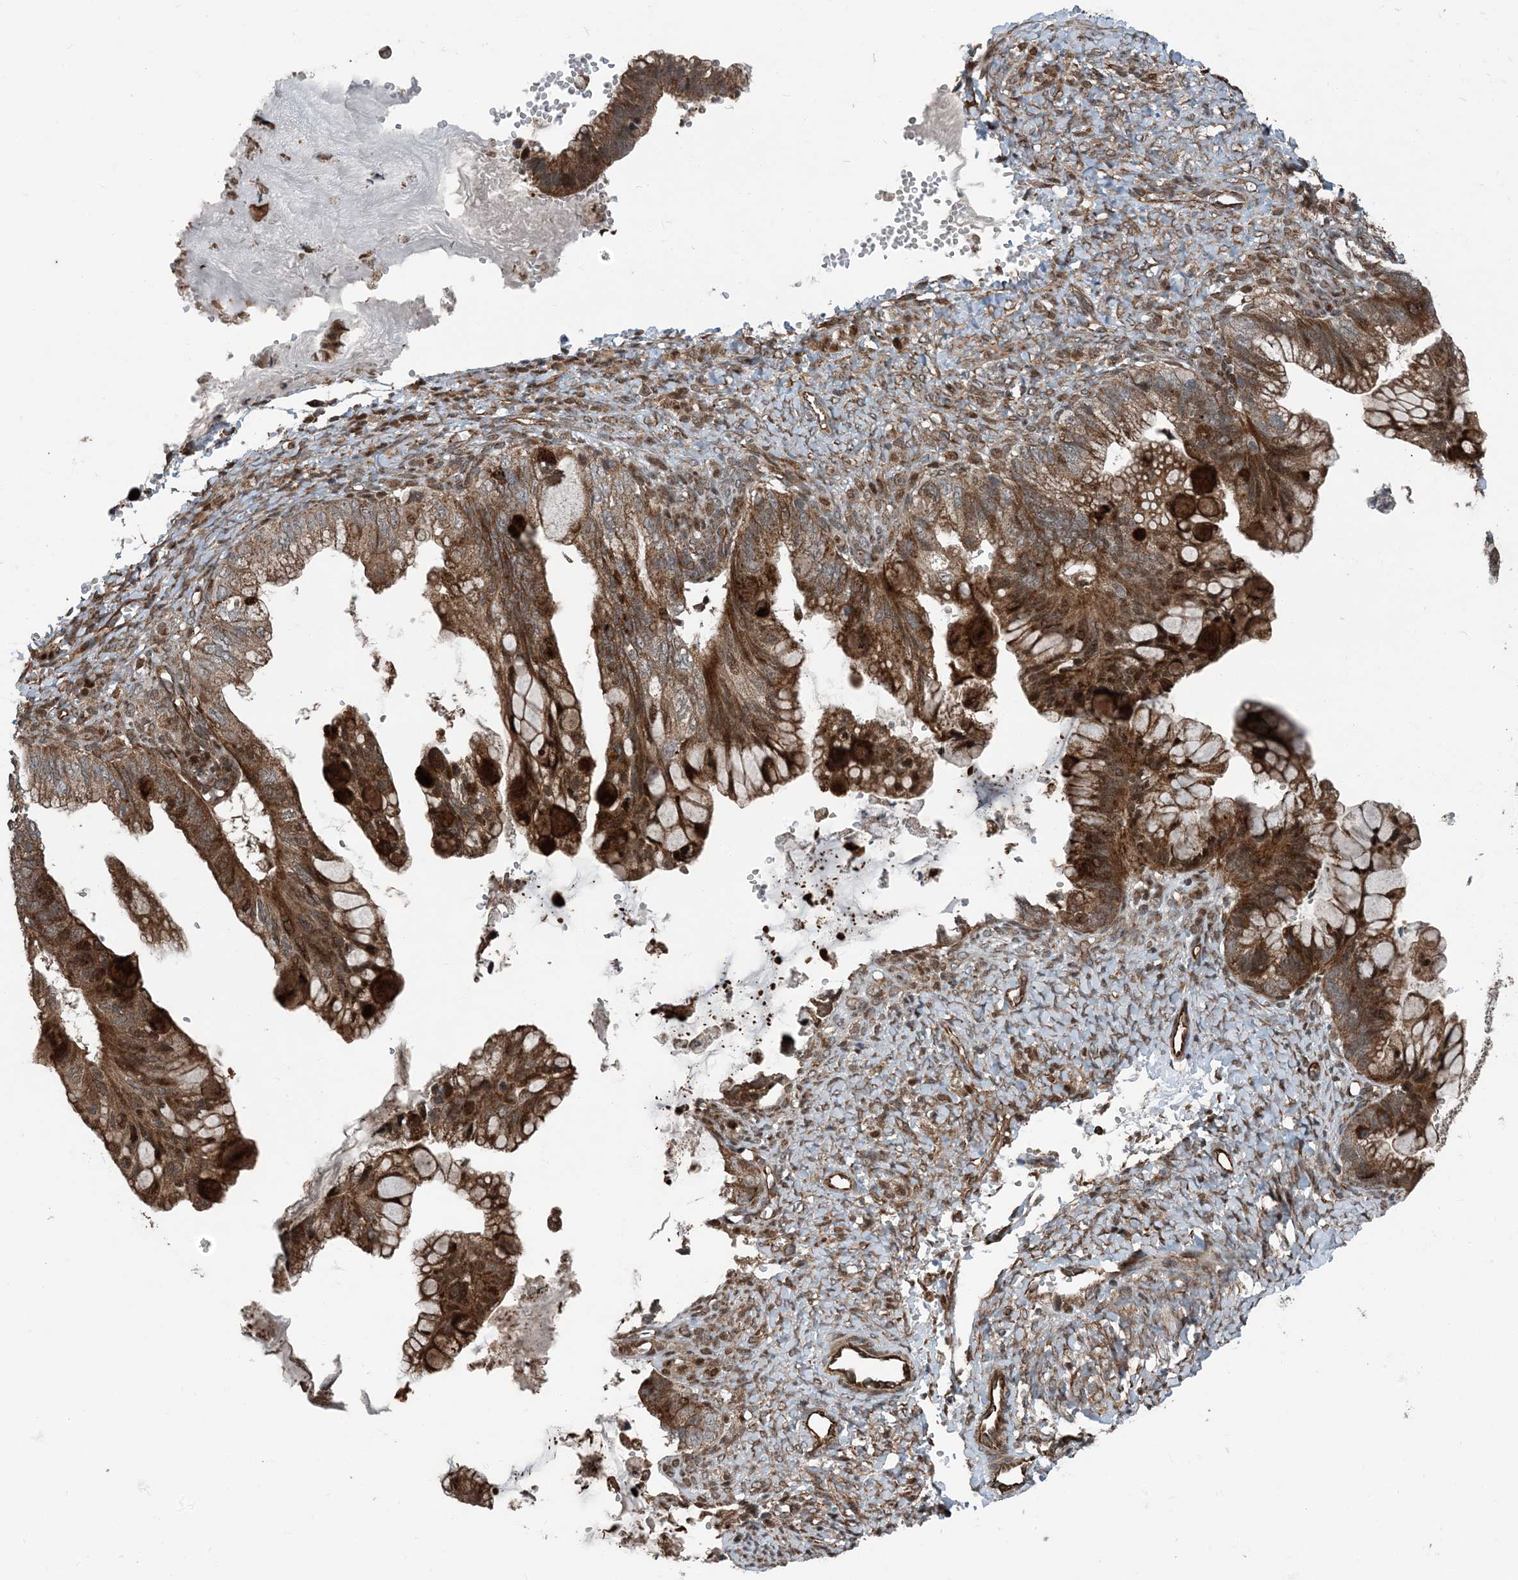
{"staining": {"intensity": "moderate", "quantity": ">75%", "location": "cytoplasmic/membranous"}, "tissue": "ovarian cancer", "cell_type": "Tumor cells", "image_type": "cancer", "snomed": [{"axis": "morphology", "description": "Cystadenocarcinoma, mucinous, NOS"}, {"axis": "topography", "description": "Ovary"}], "caption": "Immunohistochemical staining of human ovarian cancer (mucinous cystadenocarcinoma) shows moderate cytoplasmic/membranous protein staining in approximately >75% of tumor cells.", "gene": "EDEM2", "patient": {"sex": "female", "age": 36}}